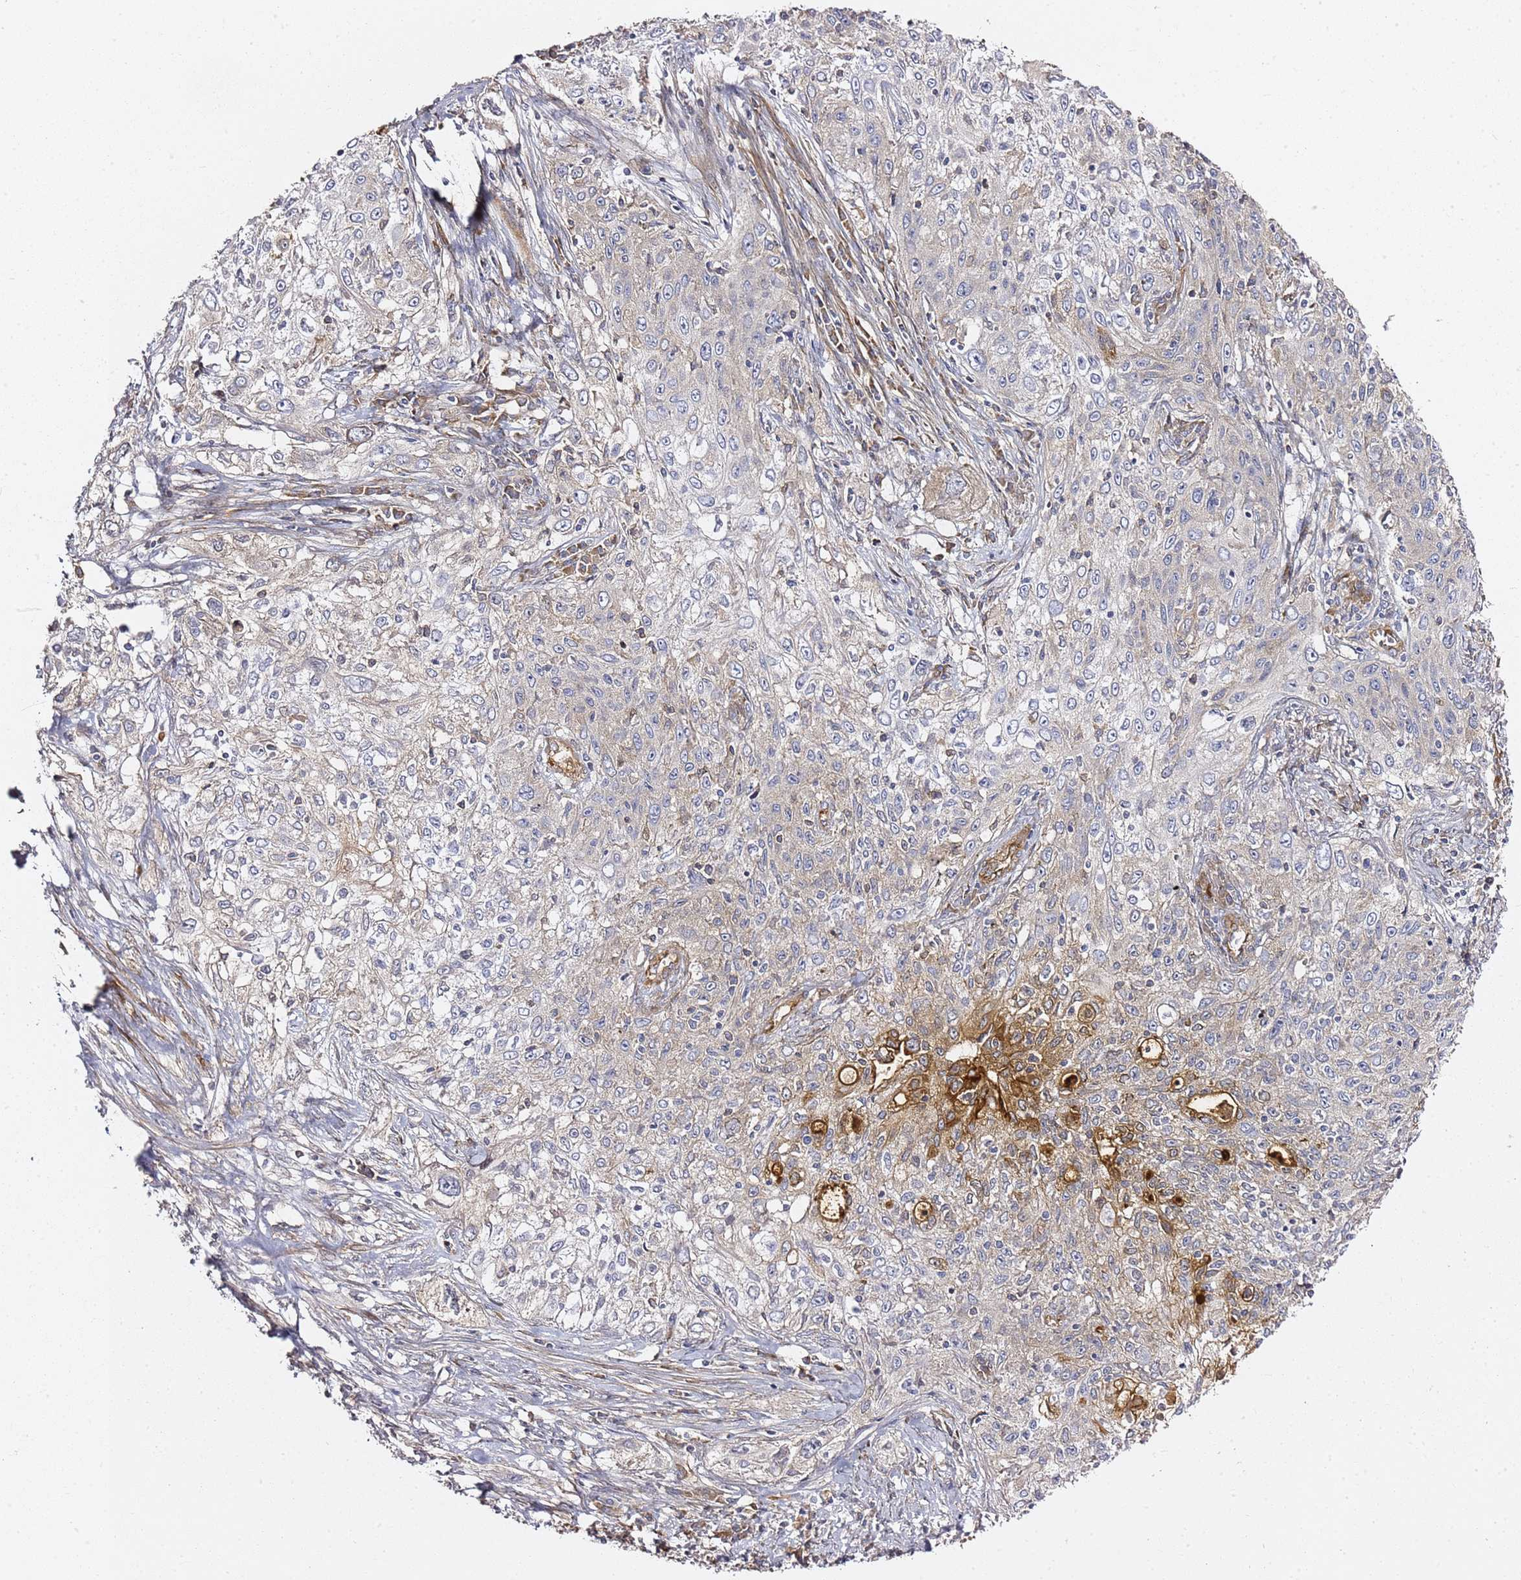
{"staining": {"intensity": "moderate", "quantity": "<25%", "location": "cytoplasmic/membranous"}, "tissue": "lung cancer", "cell_type": "Tumor cells", "image_type": "cancer", "snomed": [{"axis": "morphology", "description": "Squamous cell carcinoma, NOS"}, {"axis": "topography", "description": "Lung"}], "caption": "Brown immunohistochemical staining in lung cancer reveals moderate cytoplasmic/membranous staining in approximately <25% of tumor cells.", "gene": "EPS8L1", "patient": {"sex": "female", "age": 69}}